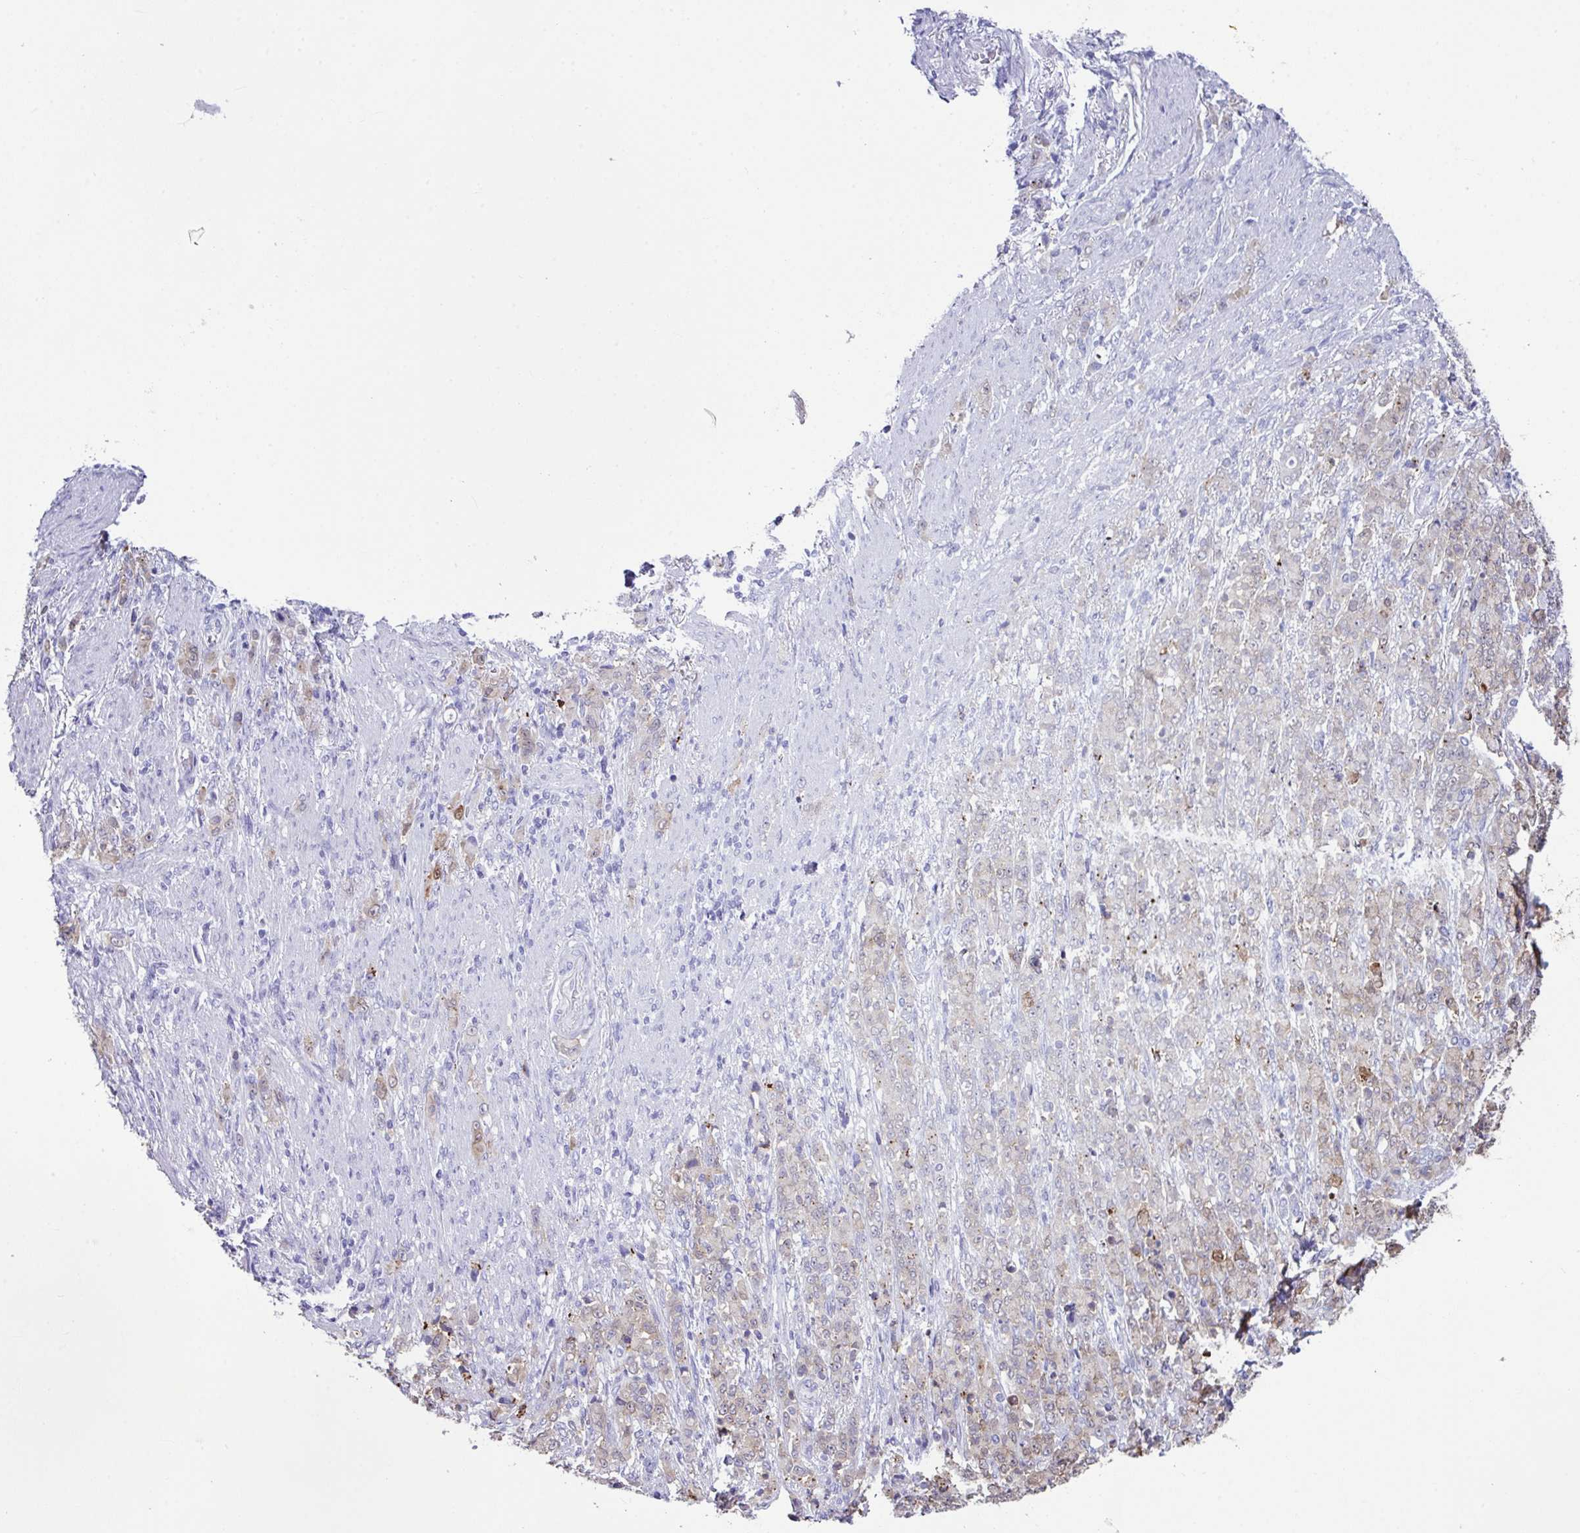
{"staining": {"intensity": "weak", "quantity": "<25%", "location": "cytoplasmic/membranous"}, "tissue": "stomach cancer", "cell_type": "Tumor cells", "image_type": "cancer", "snomed": [{"axis": "morphology", "description": "Adenocarcinoma, NOS"}, {"axis": "topography", "description": "Stomach"}], "caption": "There is no significant expression in tumor cells of adenocarcinoma (stomach). Nuclei are stained in blue.", "gene": "LGALS4", "patient": {"sex": "female", "age": 79}}